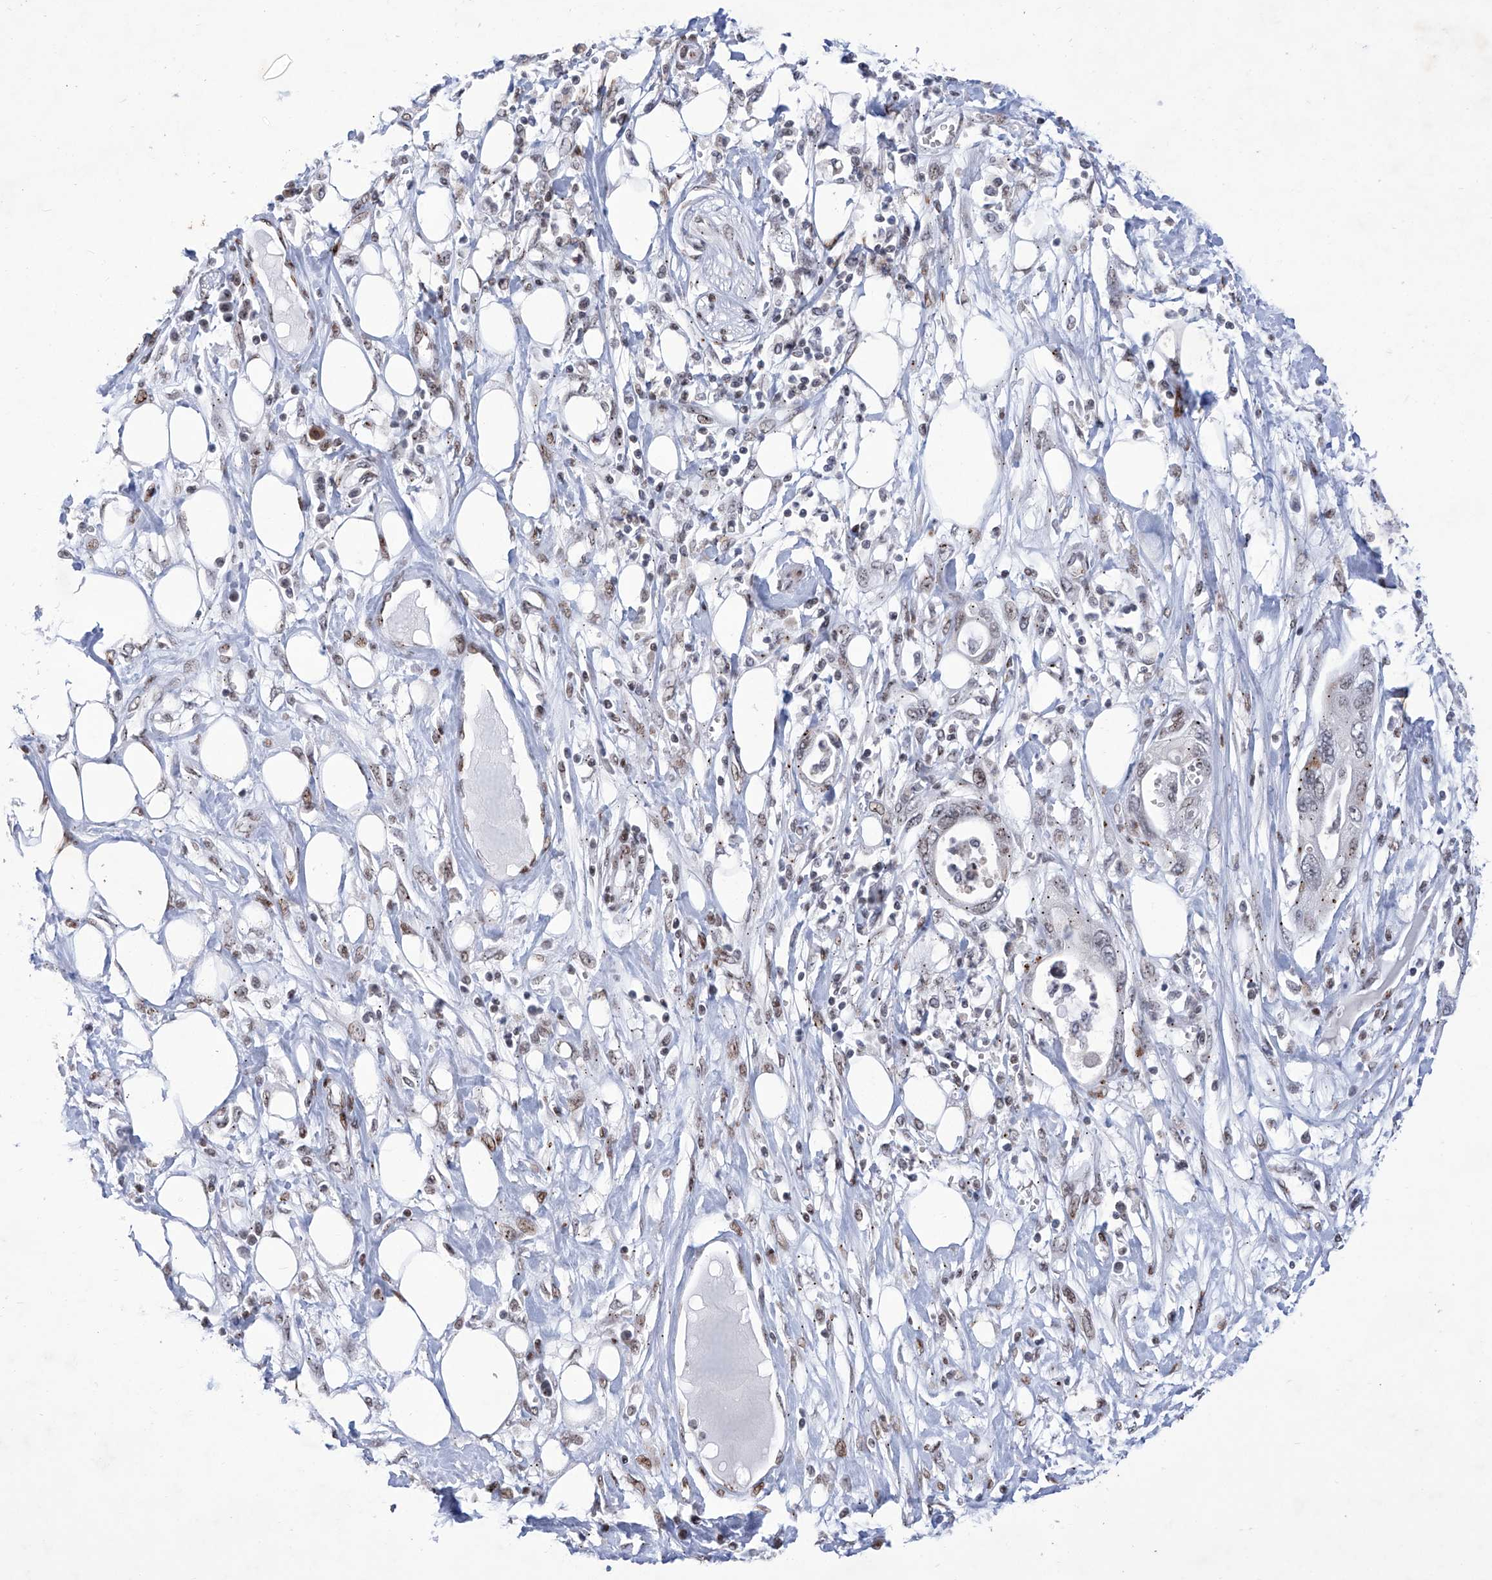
{"staining": {"intensity": "moderate", "quantity": "25%-75%", "location": "nuclear"}, "tissue": "pancreatic cancer", "cell_type": "Tumor cells", "image_type": "cancer", "snomed": [{"axis": "morphology", "description": "Adenocarcinoma, NOS"}, {"axis": "topography", "description": "Pancreas"}], "caption": "Pancreatic cancer stained with immunohistochemistry exhibits moderate nuclear expression in approximately 25%-75% of tumor cells. (DAB IHC, brown staining for protein, blue staining for nuclei).", "gene": "HEY2", "patient": {"sex": "male", "age": 68}}